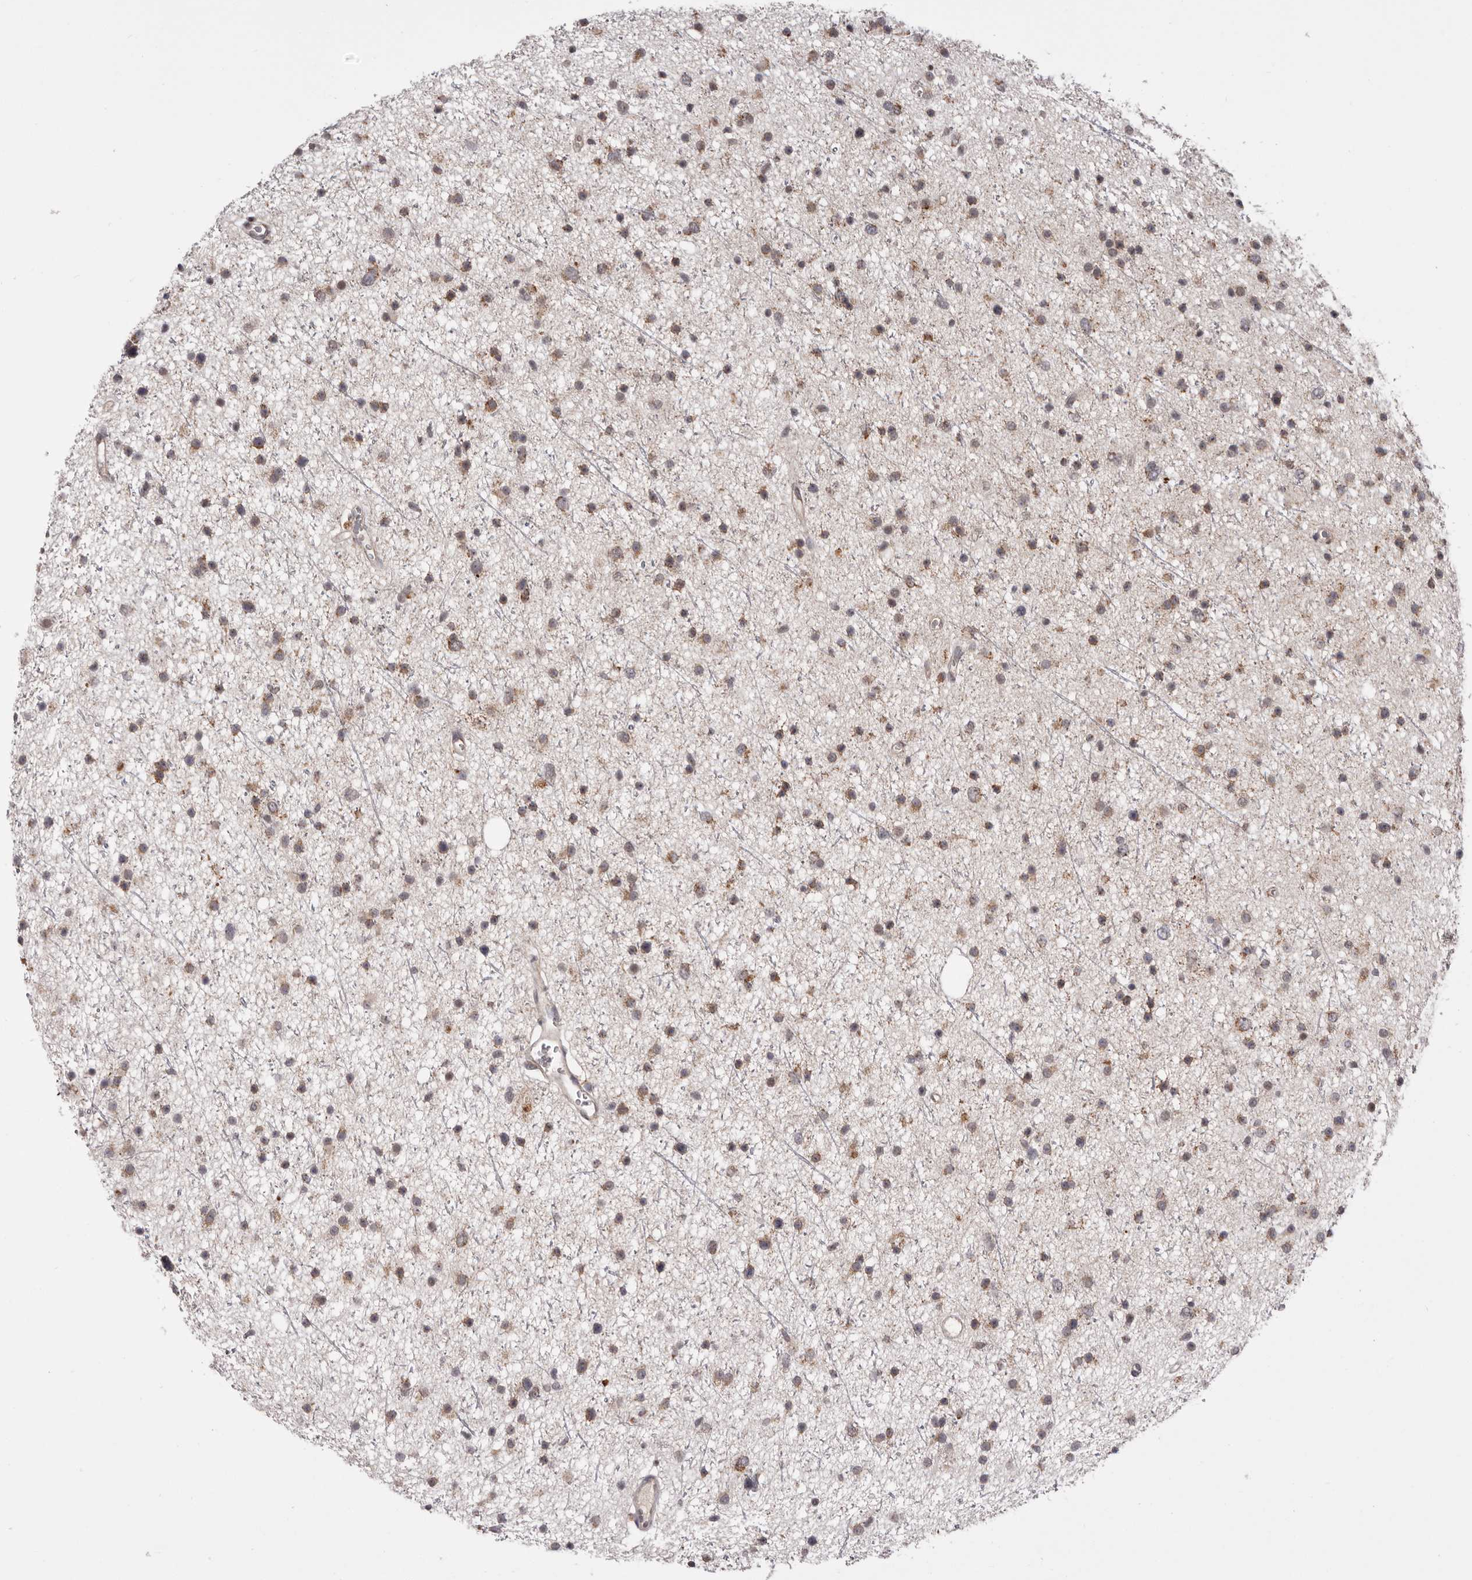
{"staining": {"intensity": "moderate", "quantity": ">75%", "location": "cytoplasmic/membranous"}, "tissue": "glioma", "cell_type": "Tumor cells", "image_type": "cancer", "snomed": [{"axis": "morphology", "description": "Glioma, malignant, Low grade"}, {"axis": "topography", "description": "Cerebral cortex"}], "caption": "Moderate cytoplasmic/membranous staining is identified in about >75% of tumor cells in malignant glioma (low-grade). The staining is performed using DAB brown chromogen to label protein expression. The nuclei are counter-stained blue using hematoxylin.", "gene": "MOGAT2", "patient": {"sex": "female", "age": 39}}